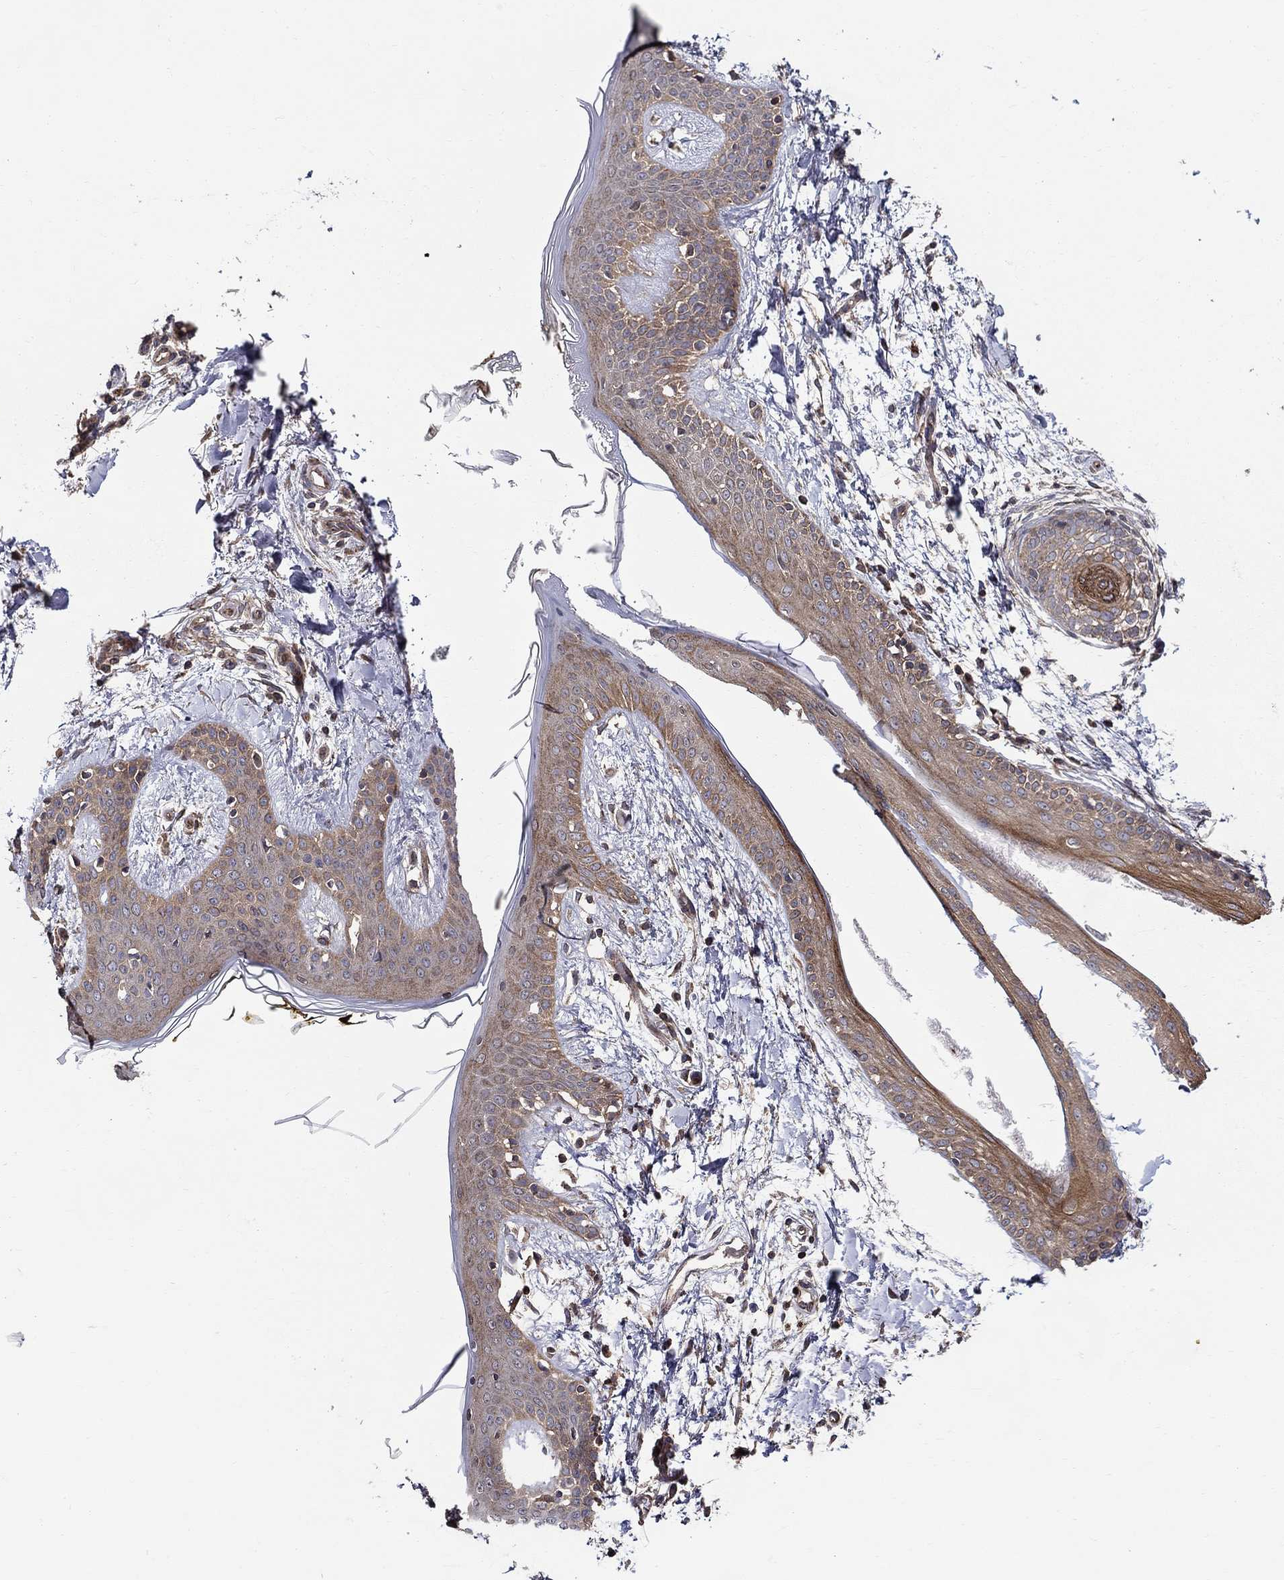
{"staining": {"intensity": "strong", "quantity": "25%-75%", "location": "cytoplasmic/membranous"}, "tissue": "skin", "cell_type": "Fibroblasts", "image_type": "normal", "snomed": [{"axis": "morphology", "description": "Normal tissue, NOS"}, {"axis": "topography", "description": "Skin"}], "caption": "Immunohistochemistry (IHC) (DAB (3,3'-diaminobenzidine)) staining of normal human skin displays strong cytoplasmic/membranous protein positivity in about 25%-75% of fibroblasts.", "gene": "BMERB1", "patient": {"sex": "female", "age": 34}}